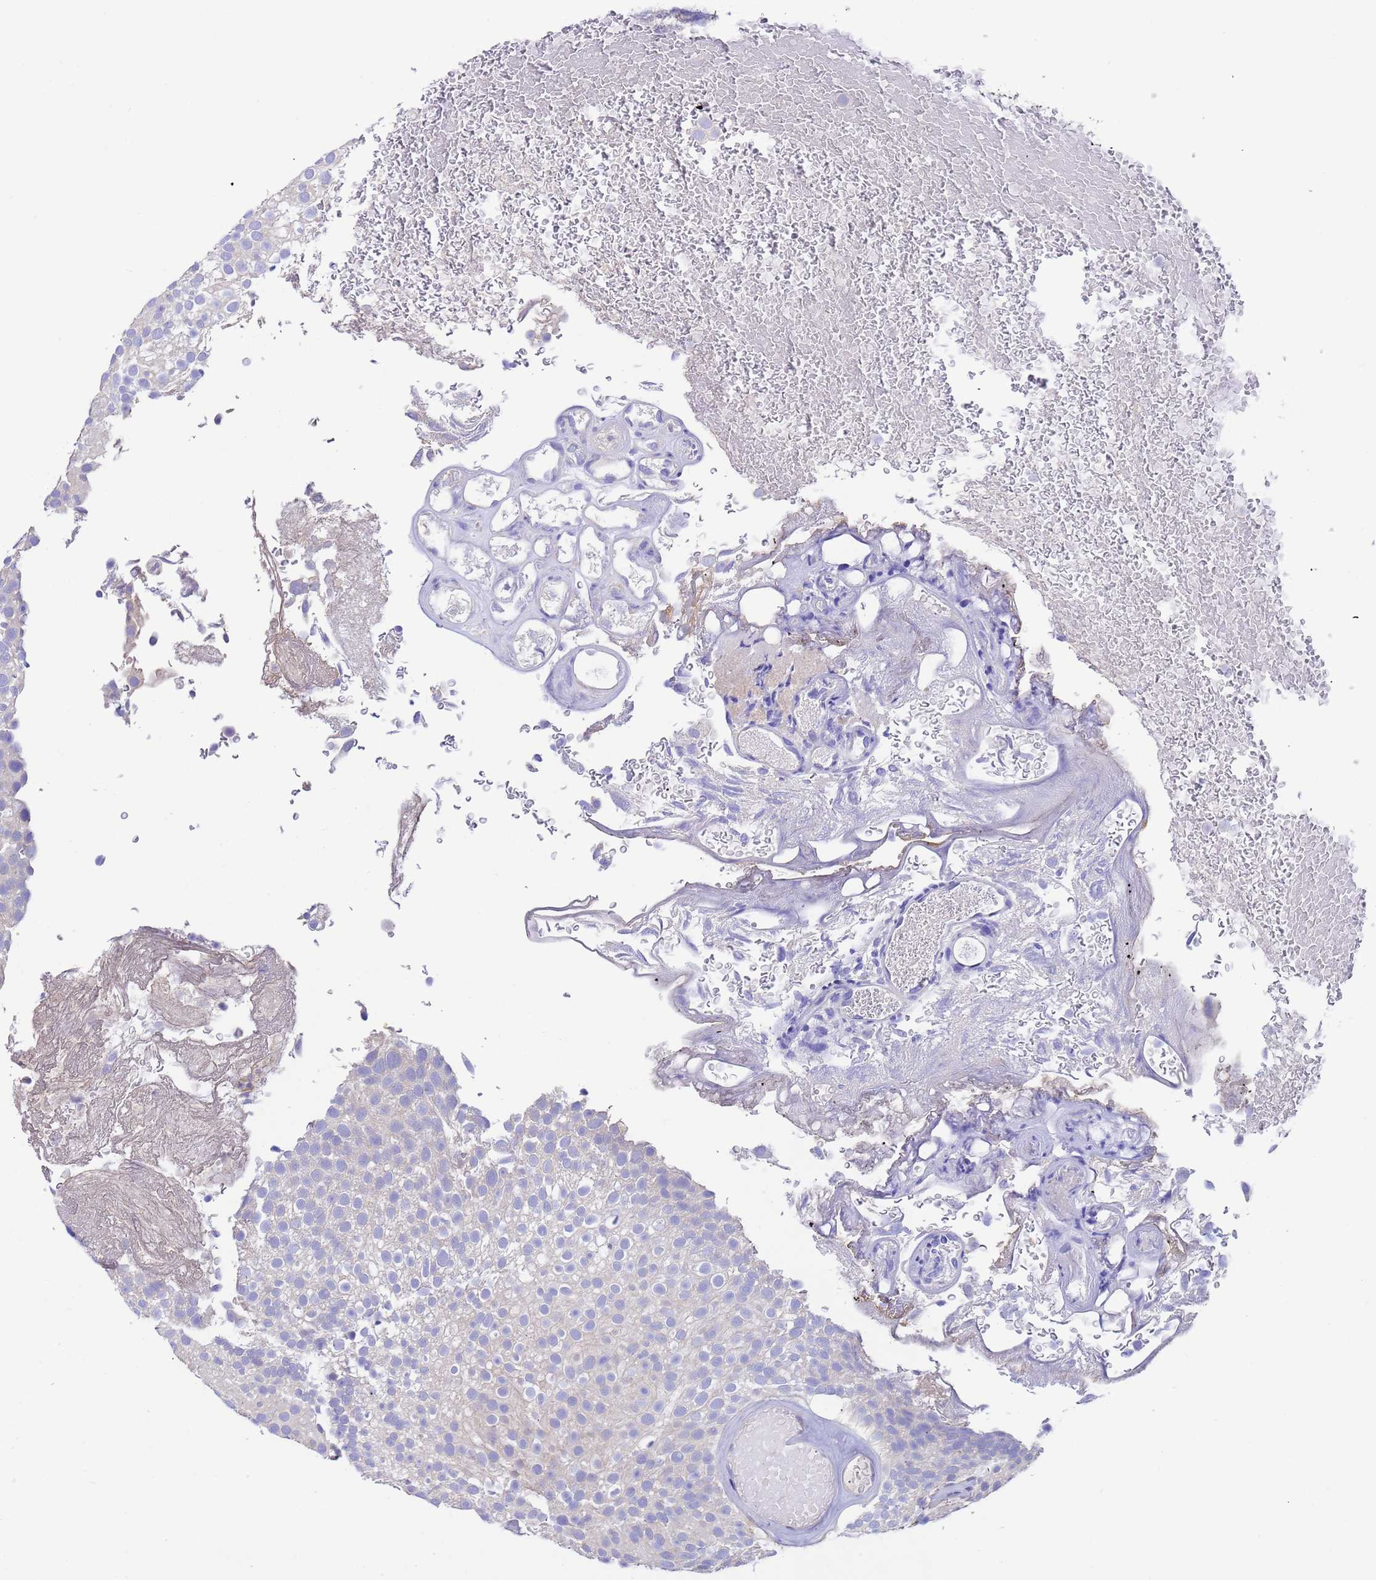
{"staining": {"intensity": "negative", "quantity": "none", "location": "none"}, "tissue": "urothelial cancer", "cell_type": "Tumor cells", "image_type": "cancer", "snomed": [{"axis": "morphology", "description": "Urothelial carcinoma, Low grade"}, {"axis": "topography", "description": "Urinary bladder"}], "caption": "Immunohistochemical staining of urothelial cancer demonstrates no significant staining in tumor cells.", "gene": "SRL", "patient": {"sex": "male", "age": 78}}